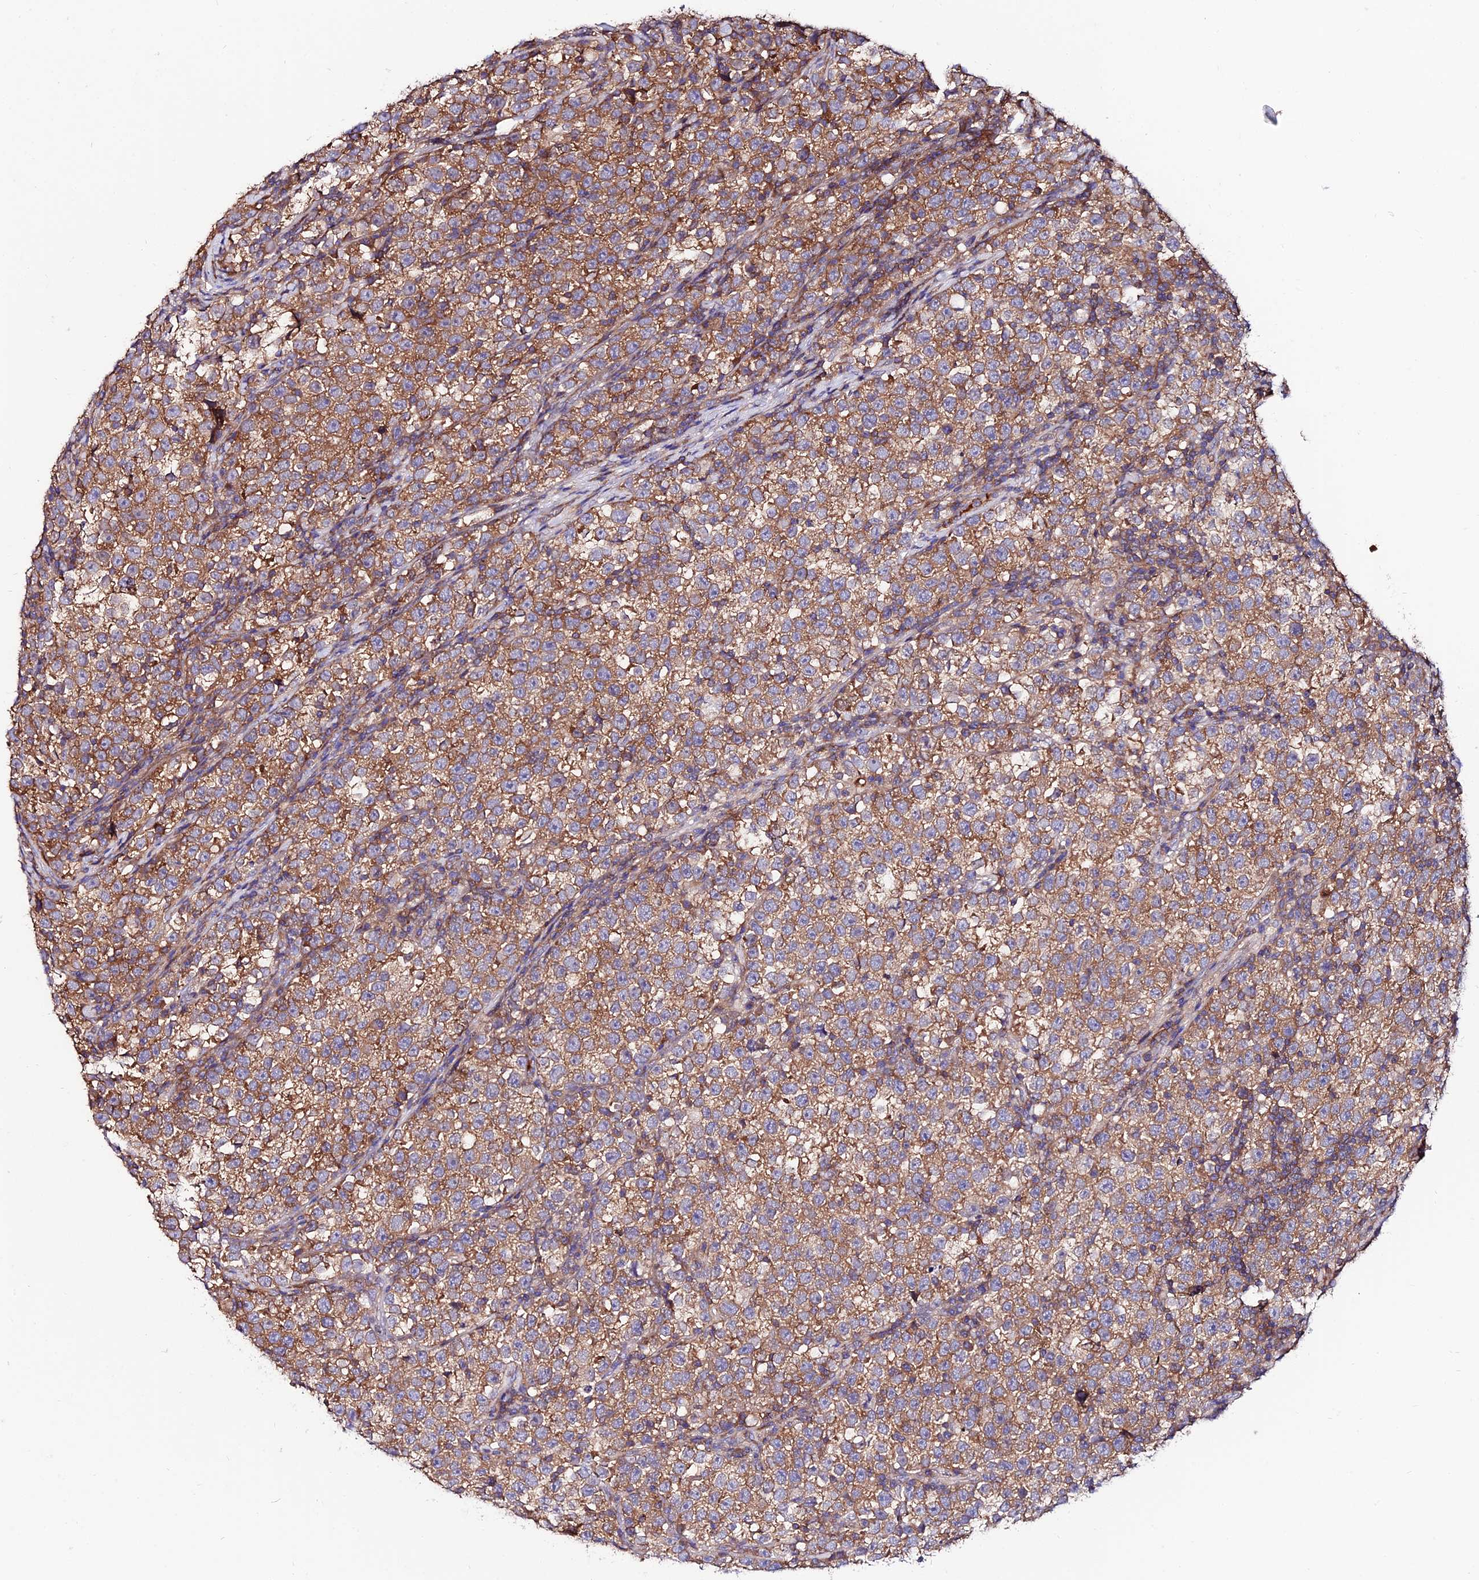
{"staining": {"intensity": "moderate", "quantity": ">75%", "location": "cytoplasmic/membranous"}, "tissue": "testis cancer", "cell_type": "Tumor cells", "image_type": "cancer", "snomed": [{"axis": "morphology", "description": "Normal tissue, NOS"}, {"axis": "morphology", "description": "Seminoma, NOS"}, {"axis": "topography", "description": "Testis"}], "caption": "Immunohistochemical staining of seminoma (testis) exhibits medium levels of moderate cytoplasmic/membranous protein positivity in about >75% of tumor cells.", "gene": "PYM1", "patient": {"sex": "male", "age": 43}}